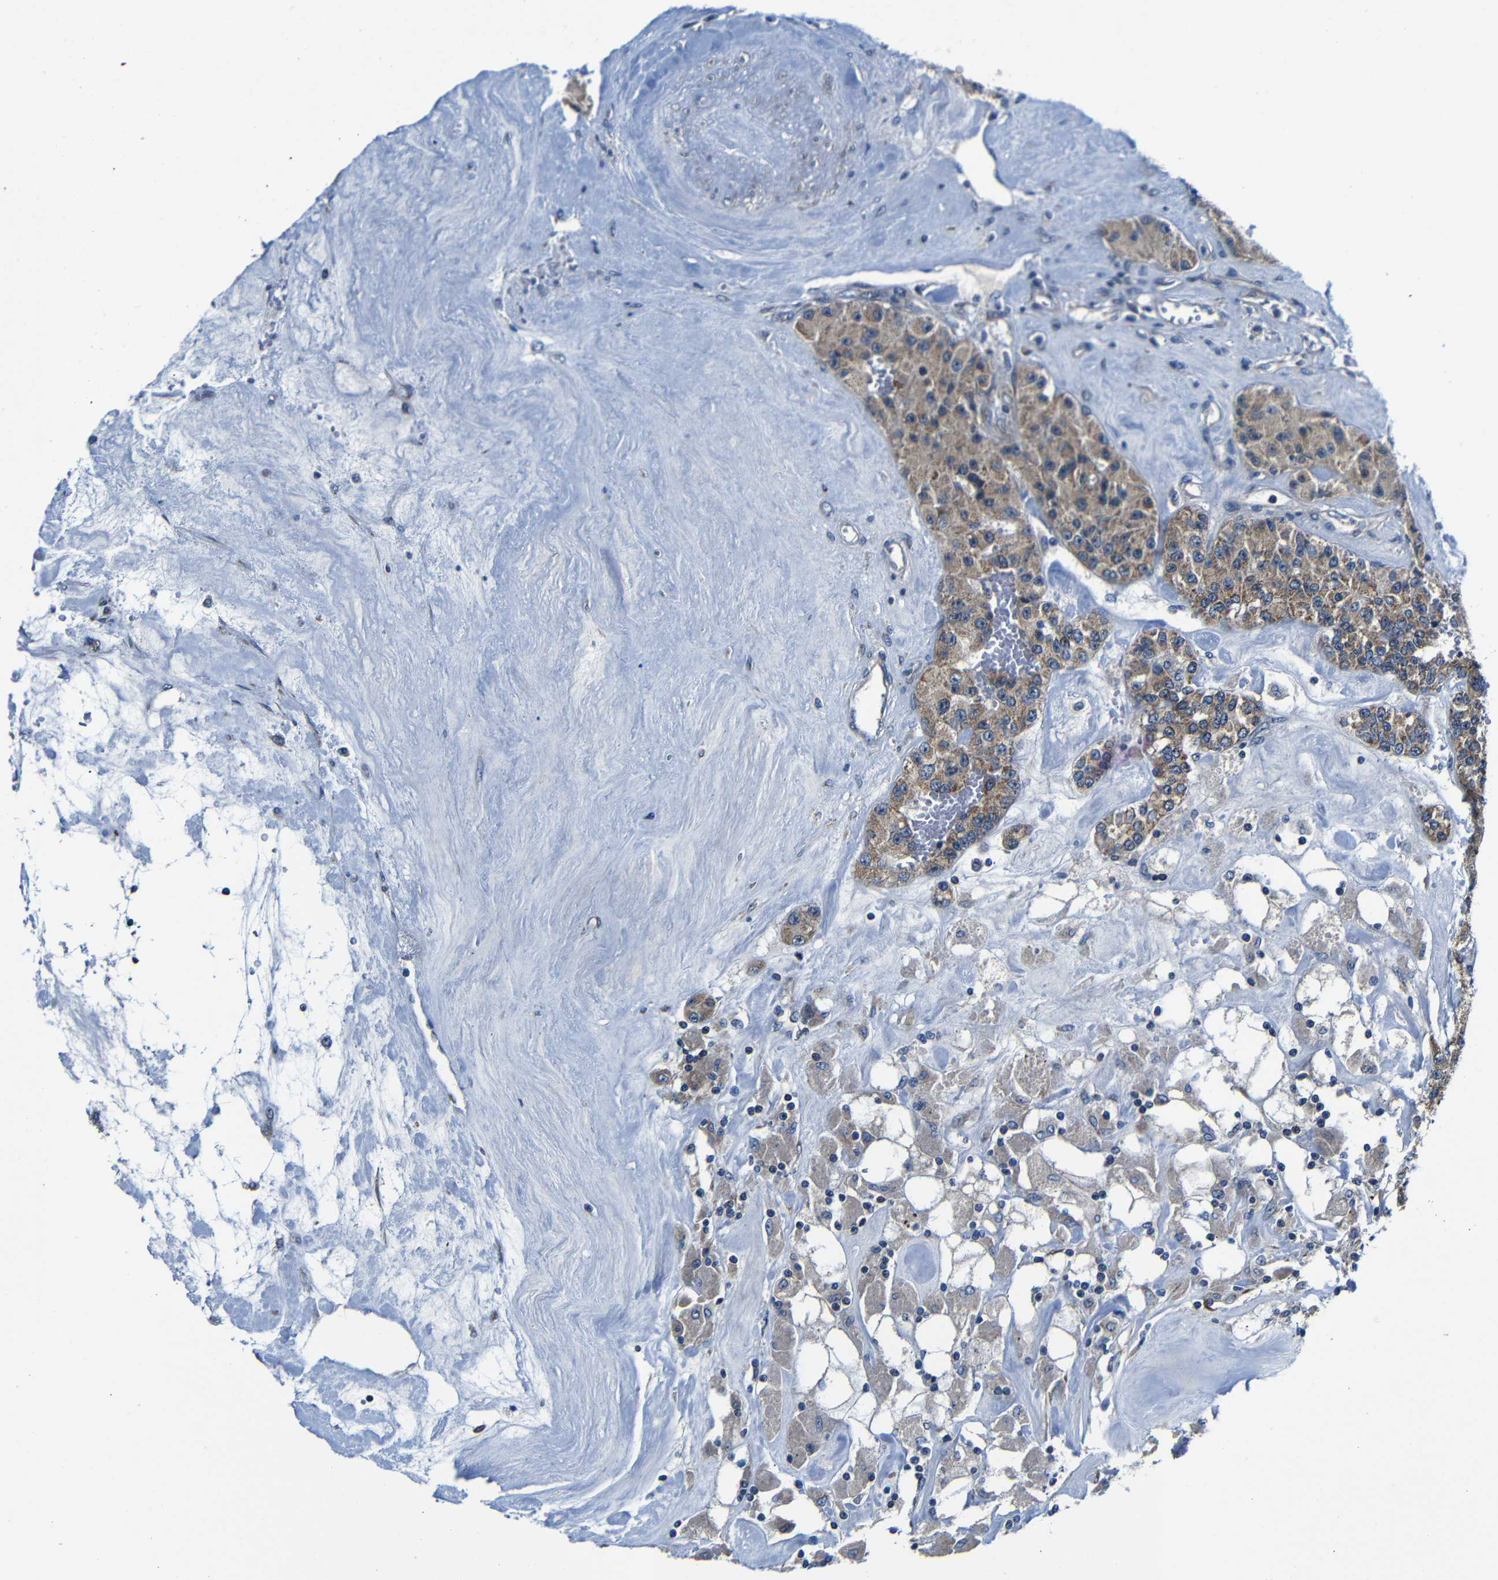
{"staining": {"intensity": "moderate", "quantity": ">75%", "location": "cytoplasmic/membranous"}, "tissue": "carcinoid", "cell_type": "Tumor cells", "image_type": "cancer", "snomed": [{"axis": "morphology", "description": "Carcinoid, malignant, NOS"}, {"axis": "topography", "description": "Pancreas"}], "caption": "This photomicrograph reveals immunohistochemistry staining of human malignant carcinoid, with medium moderate cytoplasmic/membranous staining in about >75% of tumor cells.", "gene": "FKBP14", "patient": {"sex": "male", "age": 41}}